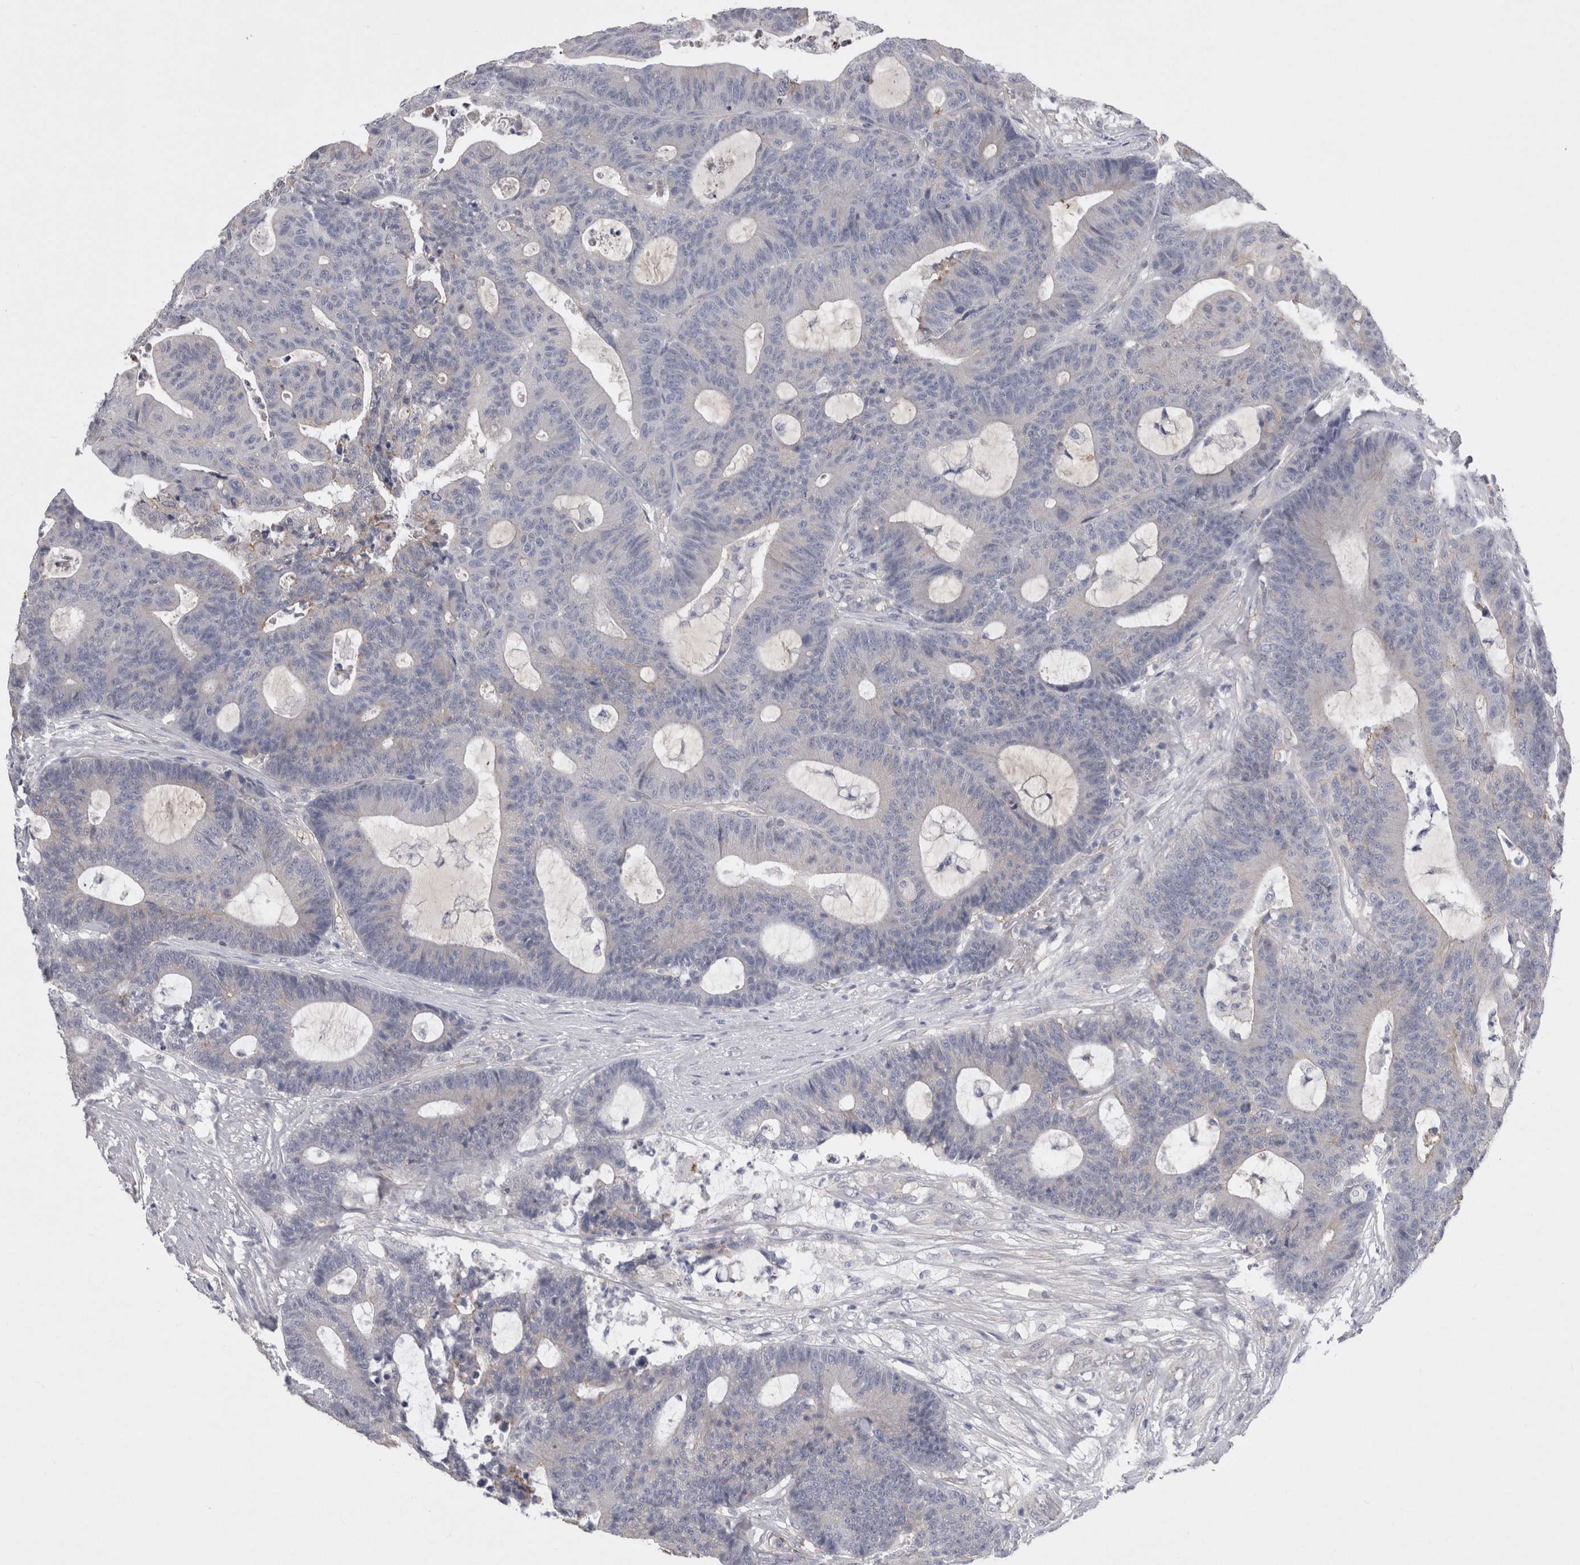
{"staining": {"intensity": "negative", "quantity": "none", "location": "none"}, "tissue": "colorectal cancer", "cell_type": "Tumor cells", "image_type": "cancer", "snomed": [{"axis": "morphology", "description": "Adenocarcinoma, NOS"}, {"axis": "topography", "description": "Colon"}], "caption": "This micrograph is of adenocarcinoma (colorectal) stained with immunohistochemistry to label a protein in brown with the nuclei are counter-stained blue. There is no staining in tumor cells.", "gene": "NECTIN2", "patient": {"sex": "female", "age": 84}}